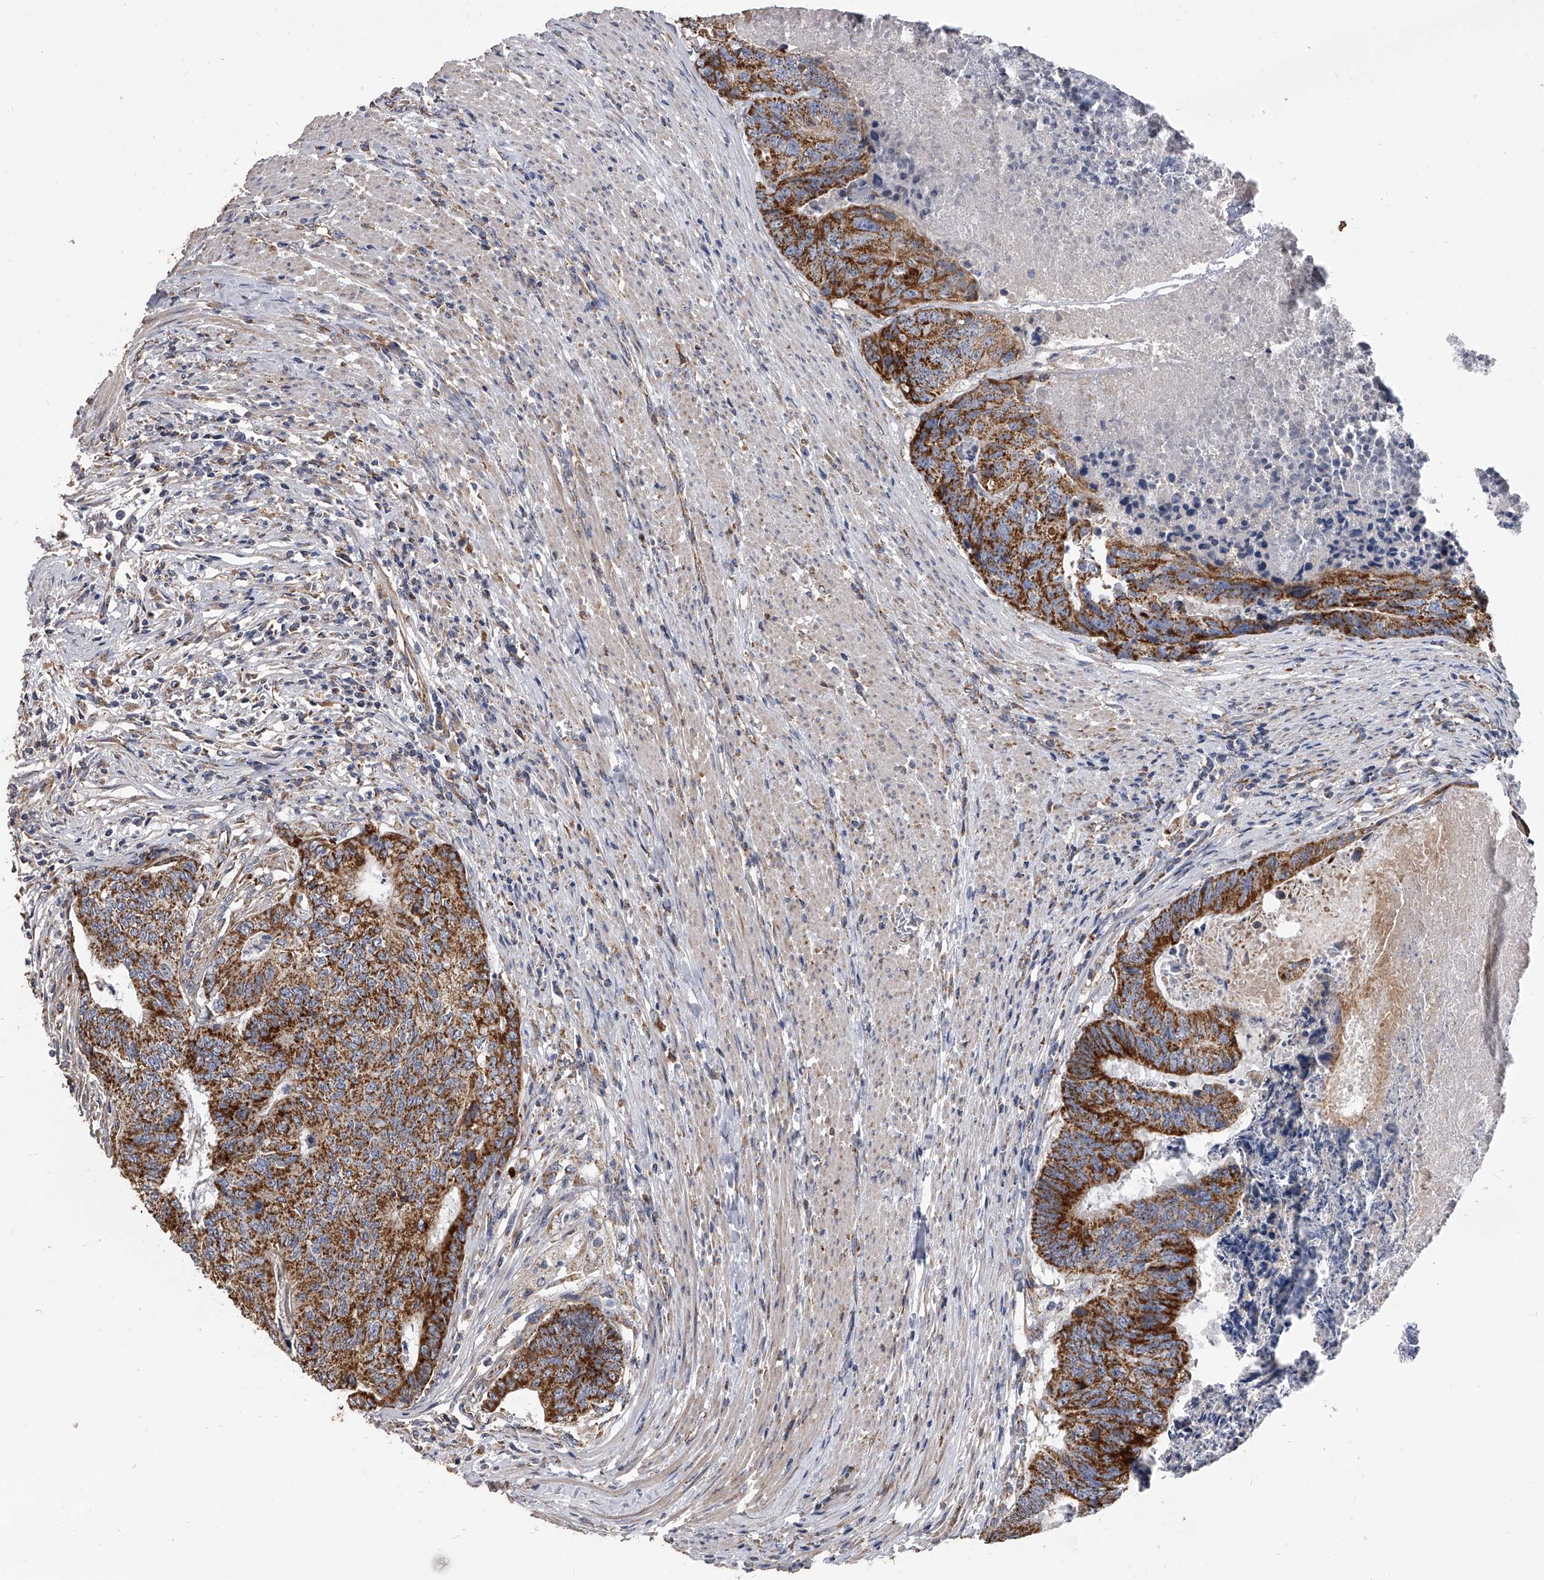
{"staining": {"intensity": "strong", "quantity": ">75%", "location": "cytoplasmic/membranous"}, "tissue": "colorectal cancer", "cell_type": "Tumor cells", "image_type": "cancer", "snomed": [{"axis": "morphology", "description": "Adenocarcinoma, NOS"}, {"axis": "topography", "description": "Colon"}], "caption": "Colorectal adenocarcinoma tissue displays strong cytoplasmic/membranous expression in about >75% of tumor cells", "gene": "MRPL28", "patient": {"sex": "female", "age": 67}}